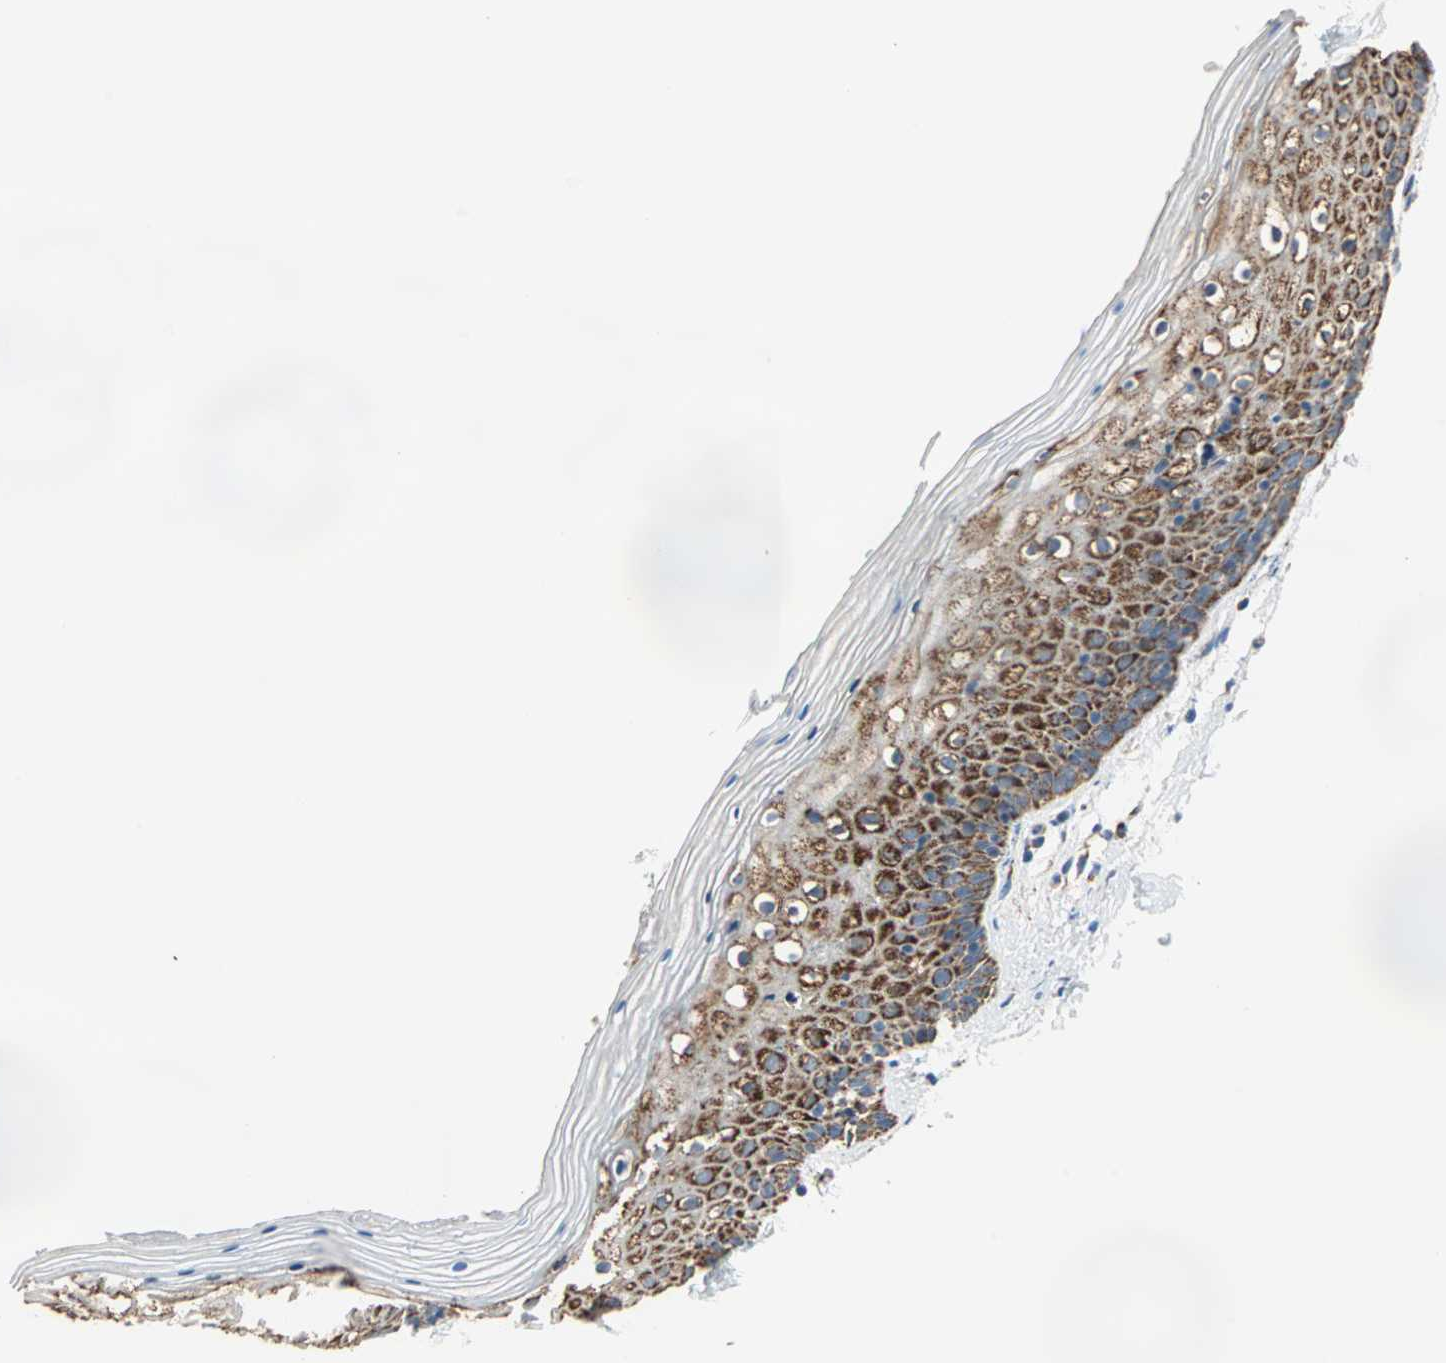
{"staining": {"intensity": "strong", "quantity": "<25%", "location": "cytoplasmic/membranous"}, "tissue": "vagina", "cell_type": "Squamous epithelial cells", "image_type": "normal", "snomed": [{"axis": "morphology", "description": "Normal tissue, NOS"}, {"axis": "topography", "description": "Vagina"}], "caption": "Immunohistochemistry histopathology image of unremarkable human vagina stained for a protein (brown), which shows medium levels of strong cytoplasmic/membranous positivity in approximately <25% of squamous epithelial cells.", "gene": "TST", "patient": {"sex": "female", "age": 46}}